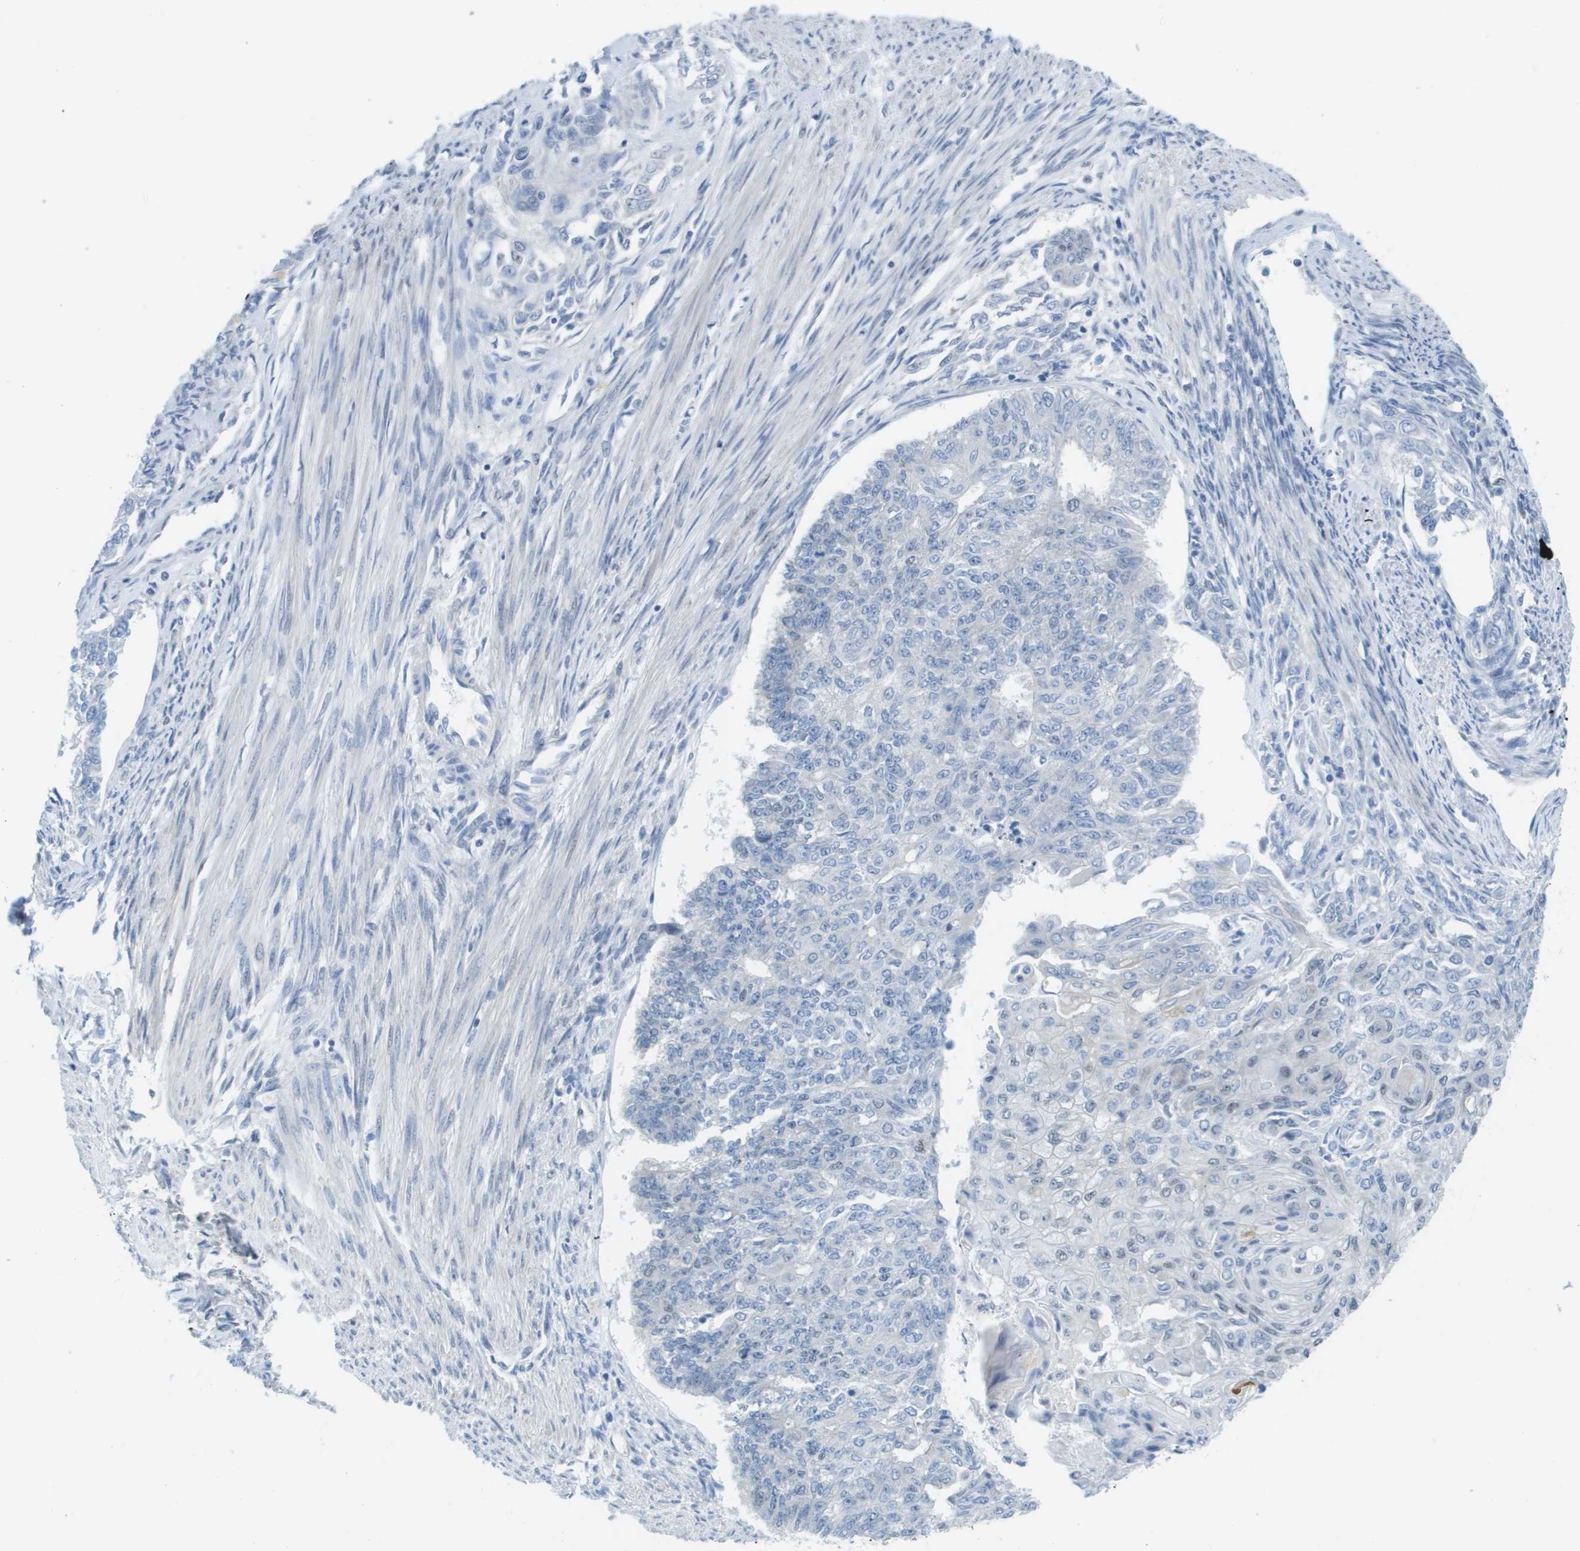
{"staining": {"intensity": "negative", "quantity": "none", "location": "none"}, "tissue": "endometrial cancer", "cell_type": "Tumor cells", "image_type": "cancer", "snomed": [{"axis": "morphology", "description": "Adenocarcinoma, NOS"}, {"axis": "topography", "description": "Endometrium"}], "caption": "High magnification brightfield microscopy of endometrial cancer (adenocarcinoma) stained with DAB (3,3'-diaminobenzidine) (brown) and counterstained with hematoxylin (blue): tumor cells show no significant expression.", "gene": "ARID1B", "patient": {"sex": "female", "age": 32}}